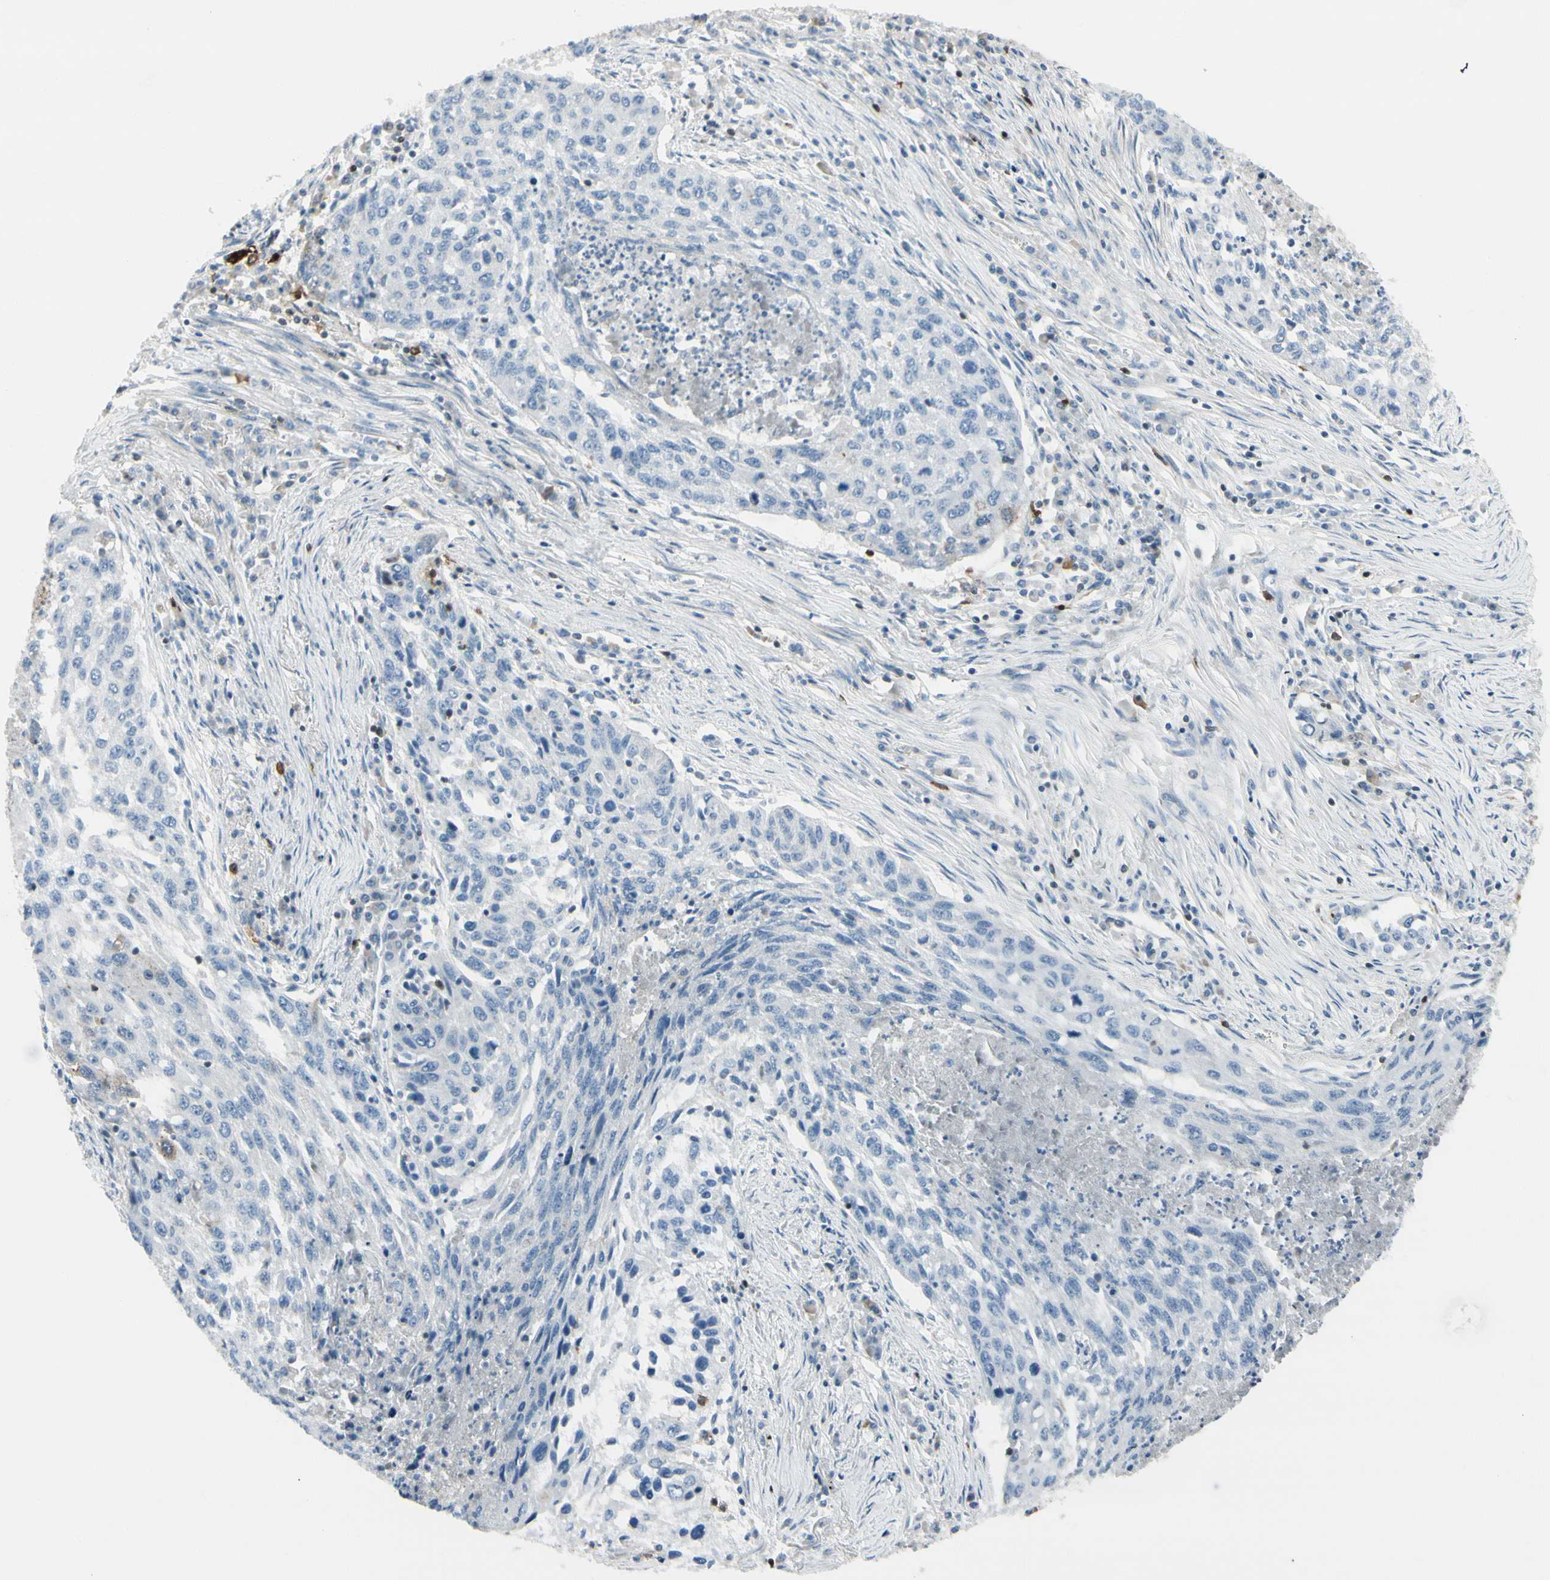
{"staining": {"intensity": "negative", "quantity": "none", "location": "none"}, "tissue": "lung cancer", "cell_type": "Tumor cells", "image_type": "cancer", "snomed": [{"axis": "morphology", "description": "Squamous cell carcinoma, NOS"}, {"axis": "topography", "description": "Lung"}], "caption": "This is an immunohistochemistry (IHC) histopathology image of human lung cancer. There is no staining in tumor cells.", "gene": "TRAF1", "patient": {"sex": "female", "age": 63}}